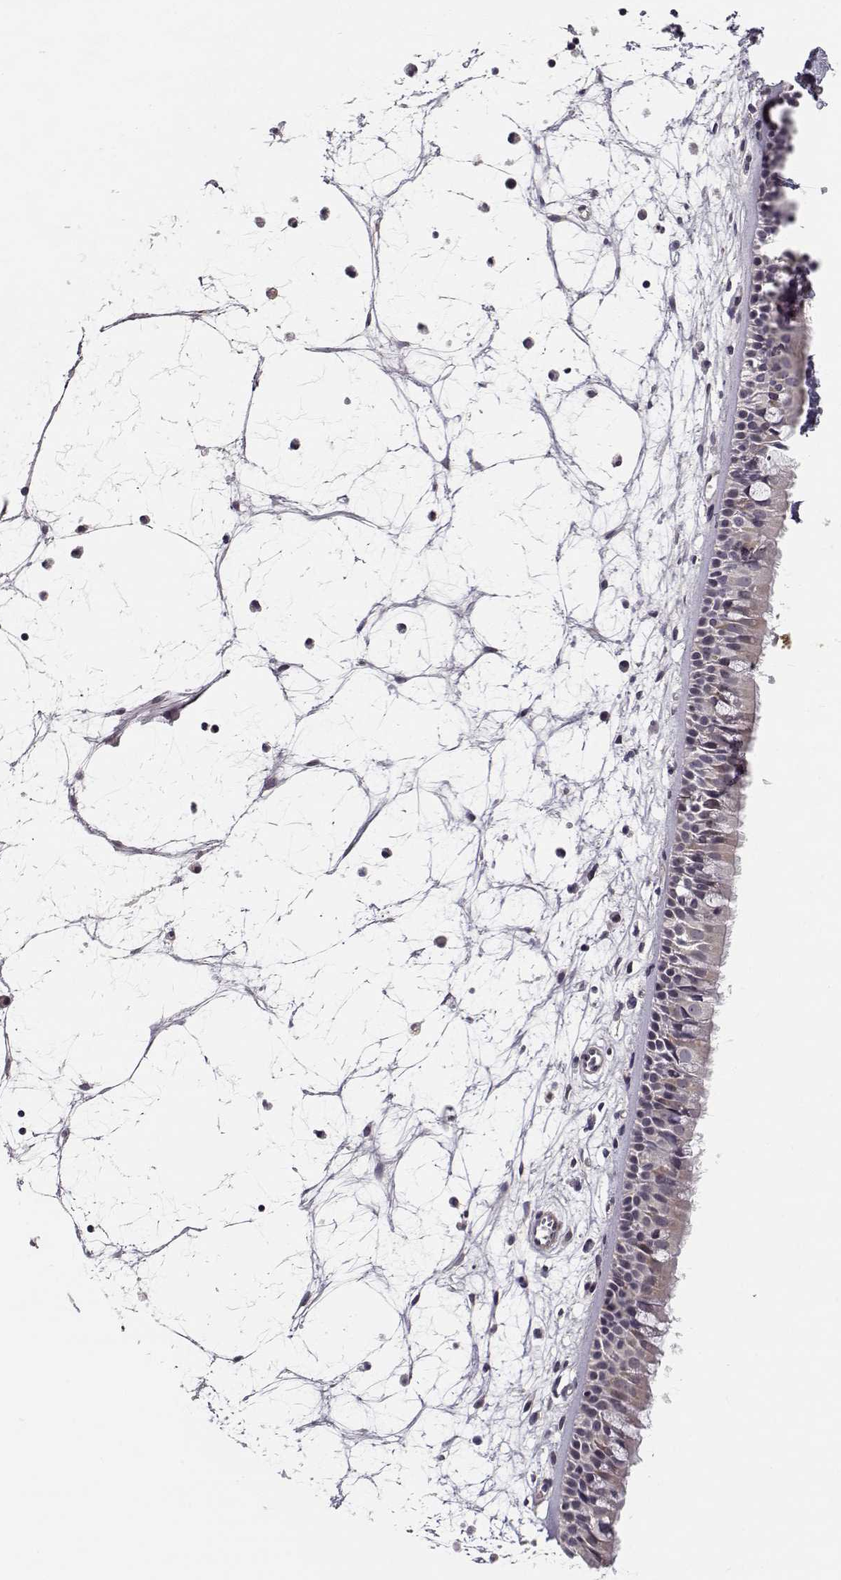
{"staining": {"intensity": "weak", "quantity": "<25%", "location": "cytoplasmic/membranous"}, "tissue": "nasopharynx", "cell_type": "Respiratory epithelial cells", "image_type": "normal", "snomed": [{"axis": "morphology", "description": "Normal tissue, NOS"}, {"axis": "topography", "description": "Nasopharynx"}], "caption": "A micrograph of nasopharynx stained for a protein exhibits no brown staining in respiratory epithelial cells.", "gene": "RGS9BP", "patient": {"sex": "female", "age": 68}}